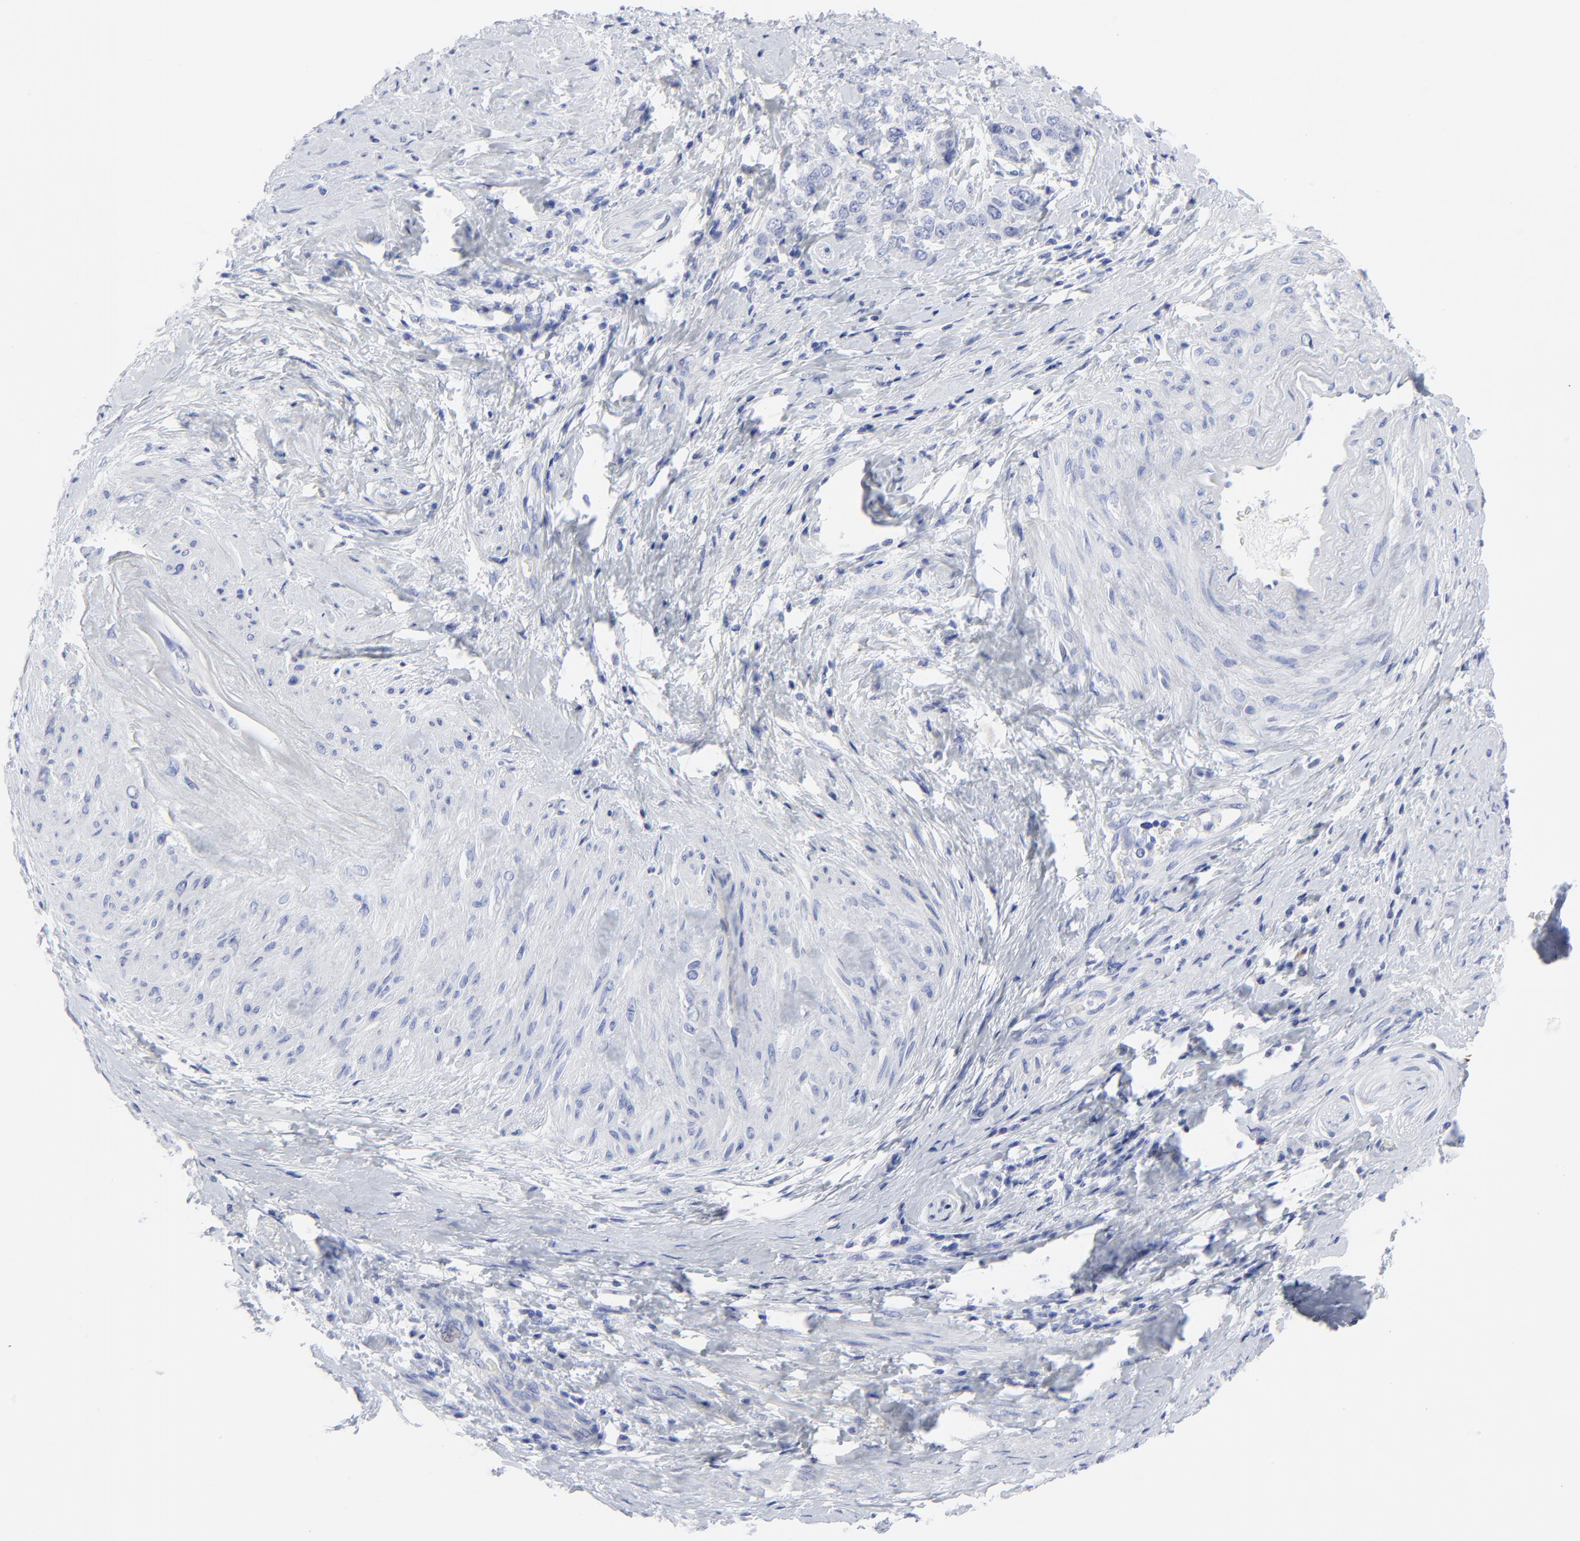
{"staining": {"intensity": "negative", "quantity": "none", "location": "none"}, "tissue": "cervical cancer", "cell_type": "Tumor cells", "image_type": "cancer", "snomed": [{"axis": "morphology", "description": "Squamous cell carcinoma, NOS"}, {"axis": "topography", "description": "Cervix"}], "caption": "Immunohistochemistry (IHC) photomicrograph of human cervical cancer stained for a protein (brown), which exhibits no staining in tumor cells.", "gene": "PSD3", "patient": {"sex": "female", "age": 54}}